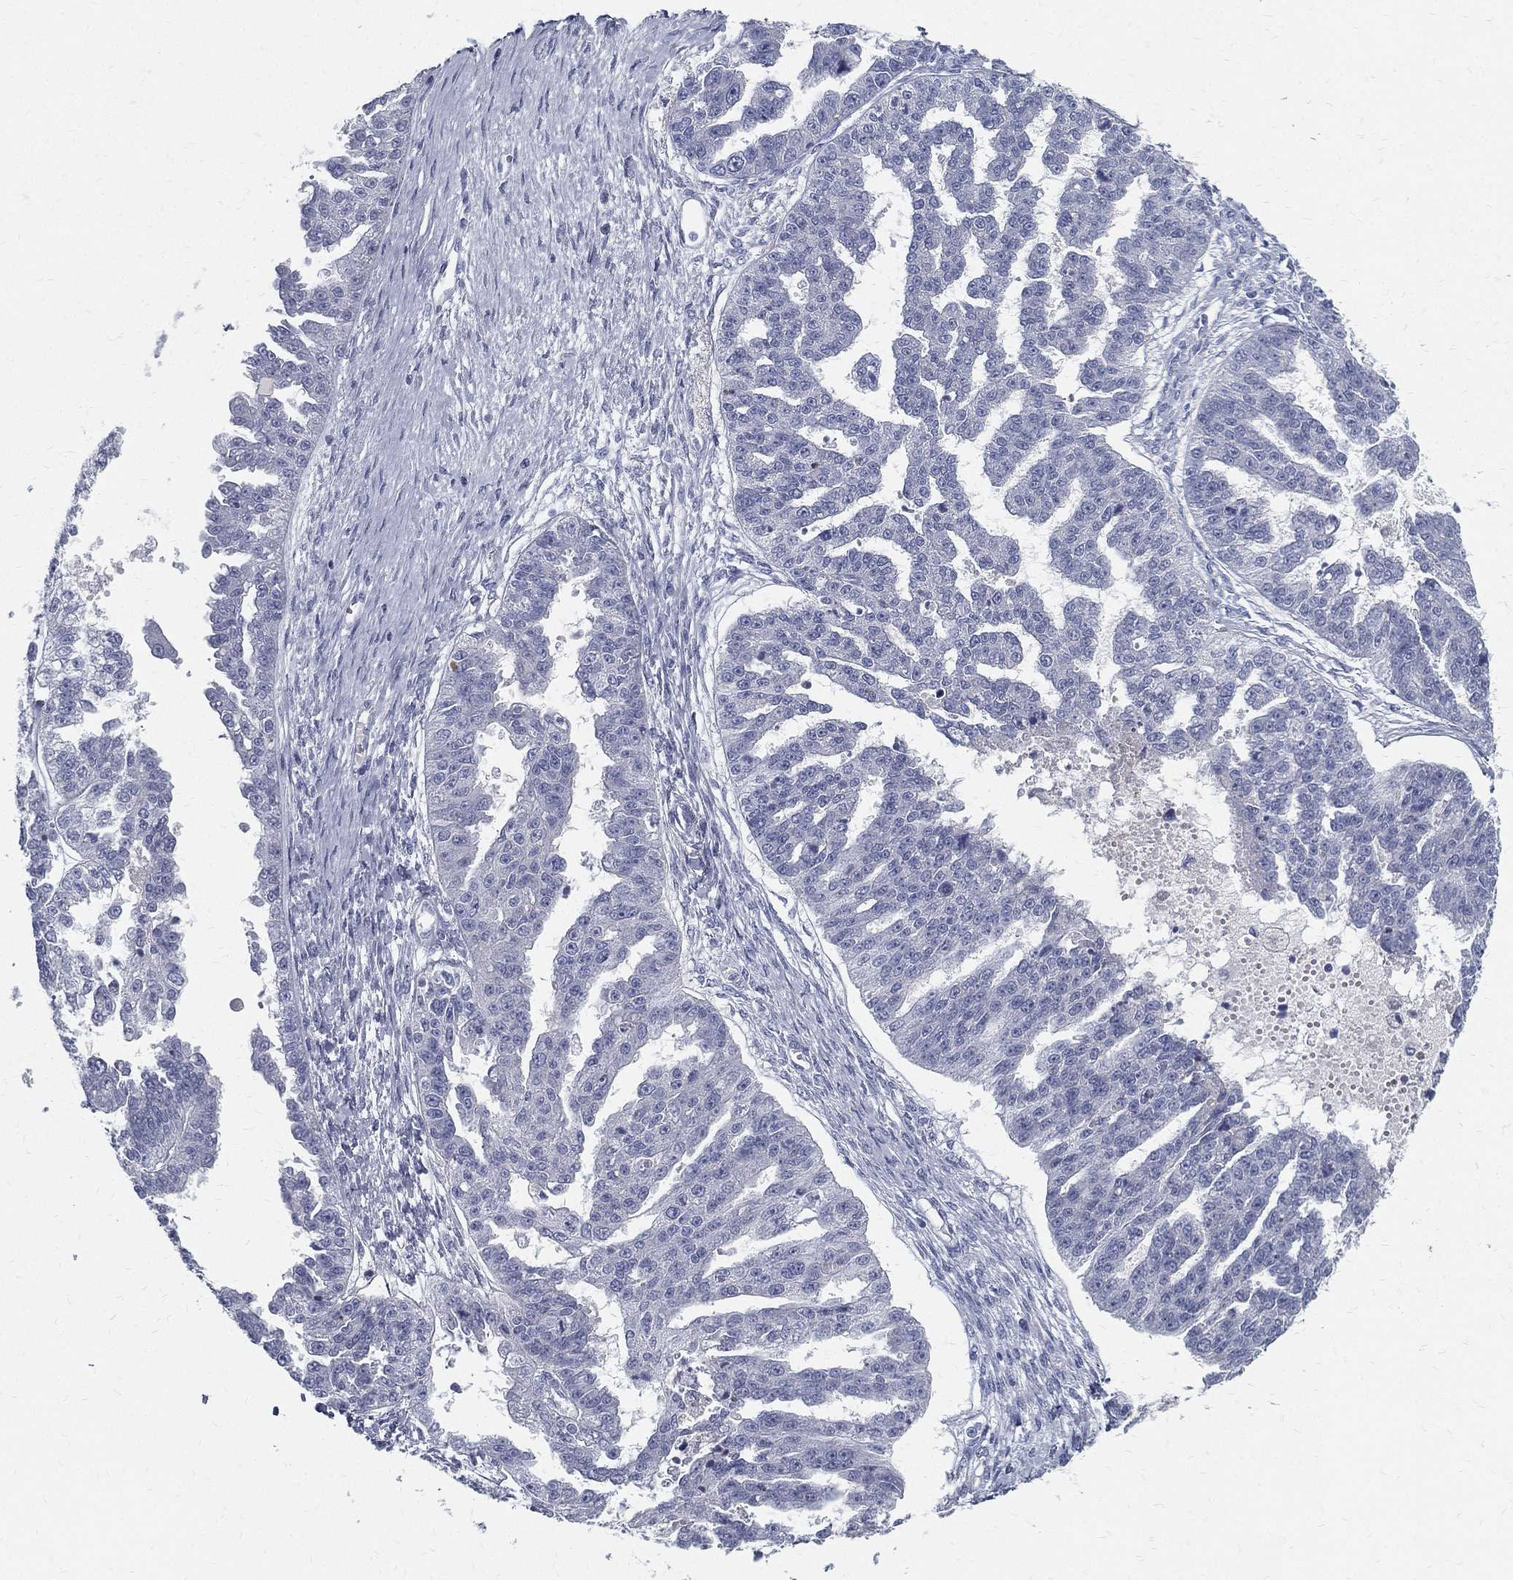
{"staining": {"intensity": "negative", "quantity": "none", "location": "none"}, "tissue": "ovarian cancer", "cell_type": "Tumor cells", "image_type": "cancer", "snomed": [{"axis": "morphology", "description": "Cystadenocarcinoma, serous, NOS"}, {"axis": "topography", "description": "Ovary"}], "caption": "An IHC image of serous cystadenocarcinoma (ovarian) is shown. There is no staining in tumor cells of serous cystadenocarcinoma (ovarian). Nuclei are stained in blue.", "gene": "SPPL2C", "patient": {"sex": "female", "age": 58}}